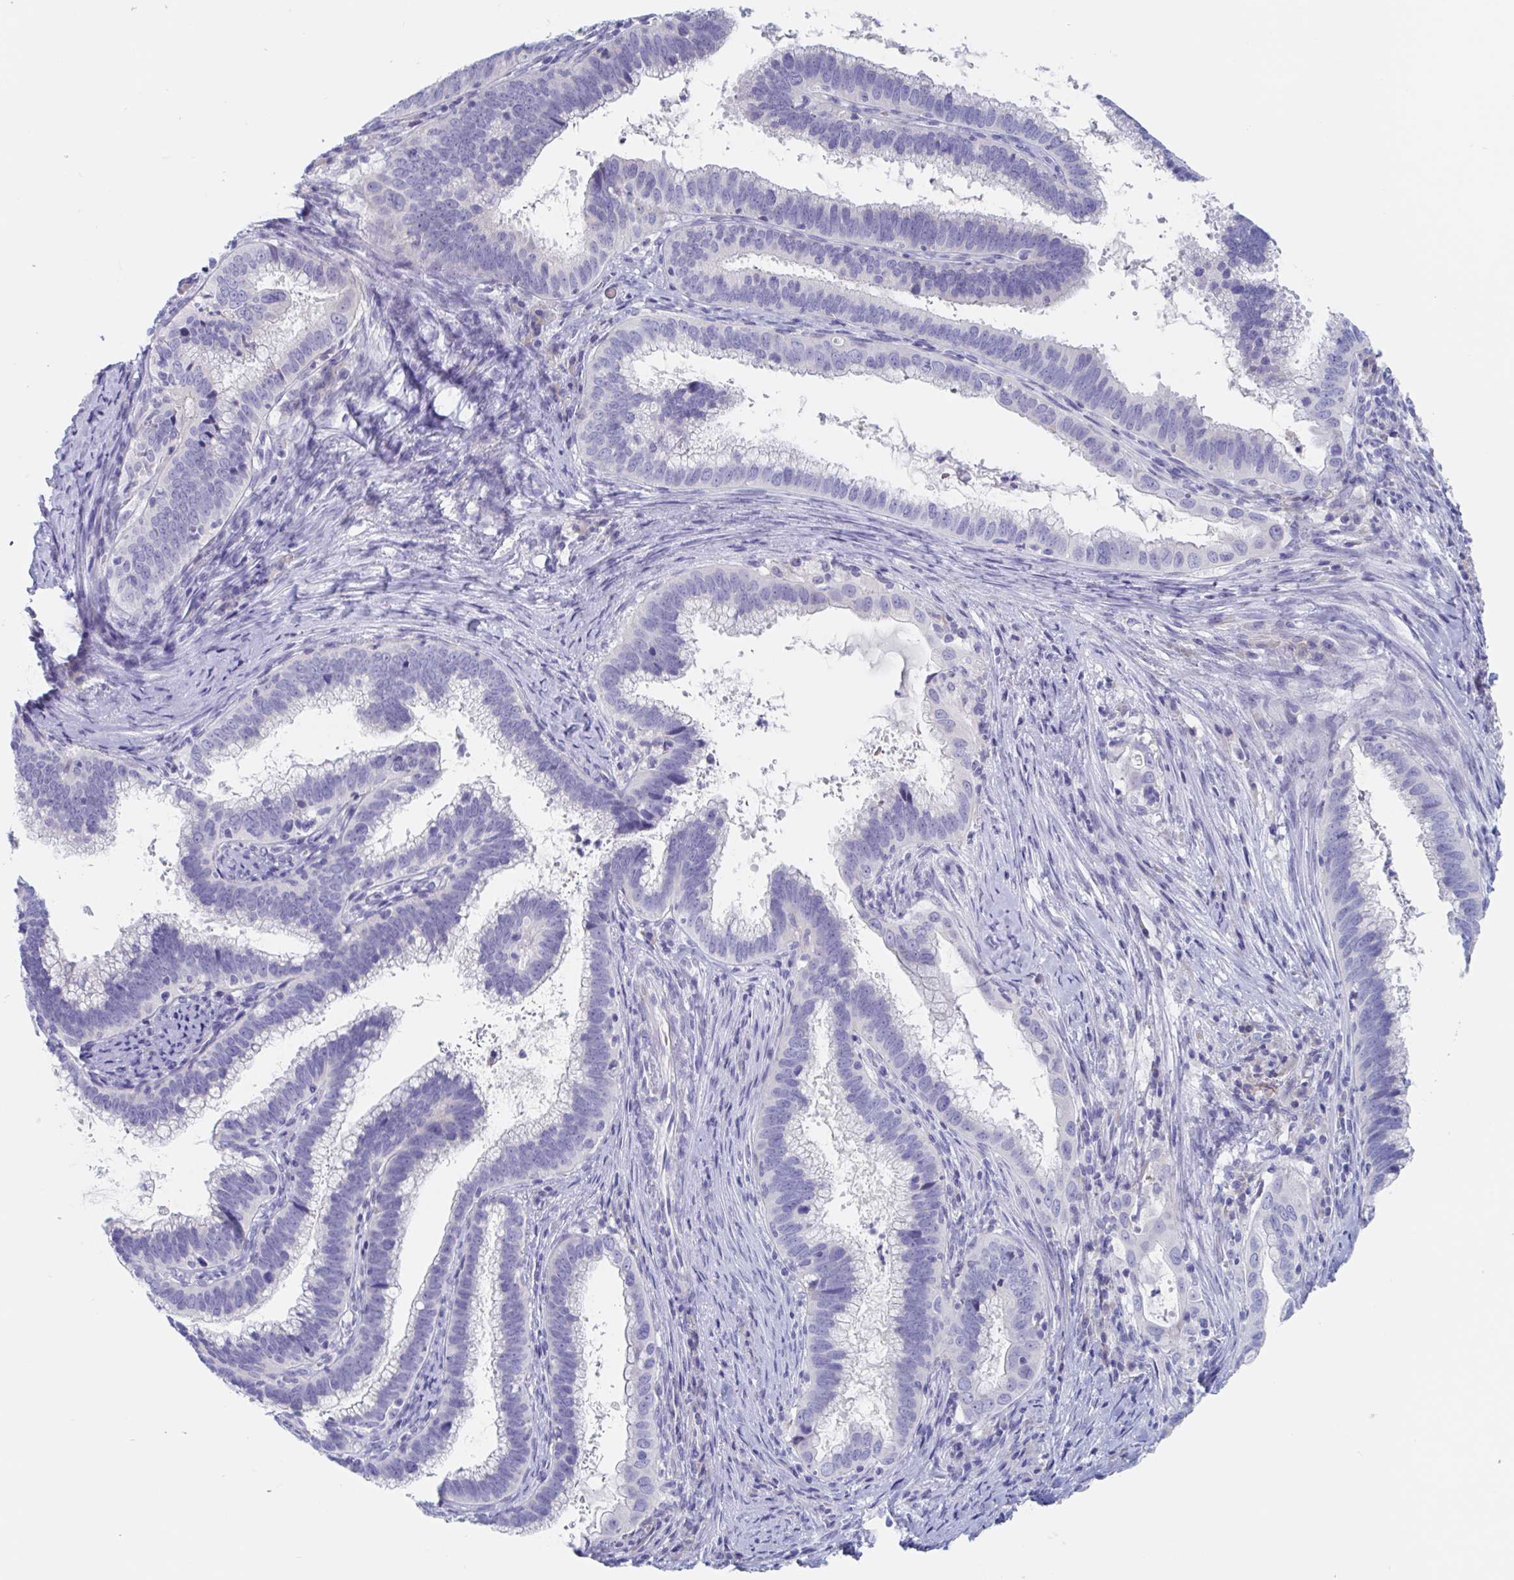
{"staining": {"intensity": "negative", "quantity": "none", "location": "none"}, "tissue": "cervical cancer", "cell_type": "Tumor cells", "image_type": "cancer", "snomed": [{"axis": "morphology", "description": "Adenocarcinoma, NOS"}, {"axis": "topography", "description": "Cervix"}], "caption": "Human cervical cancer (adenocarcinoma) stained for a protein using immunohistochemistry (IHC) reveals no expression in tumor cells.", "gene": "DPEP3", "patient": {"sex": "female", "age": 56}}